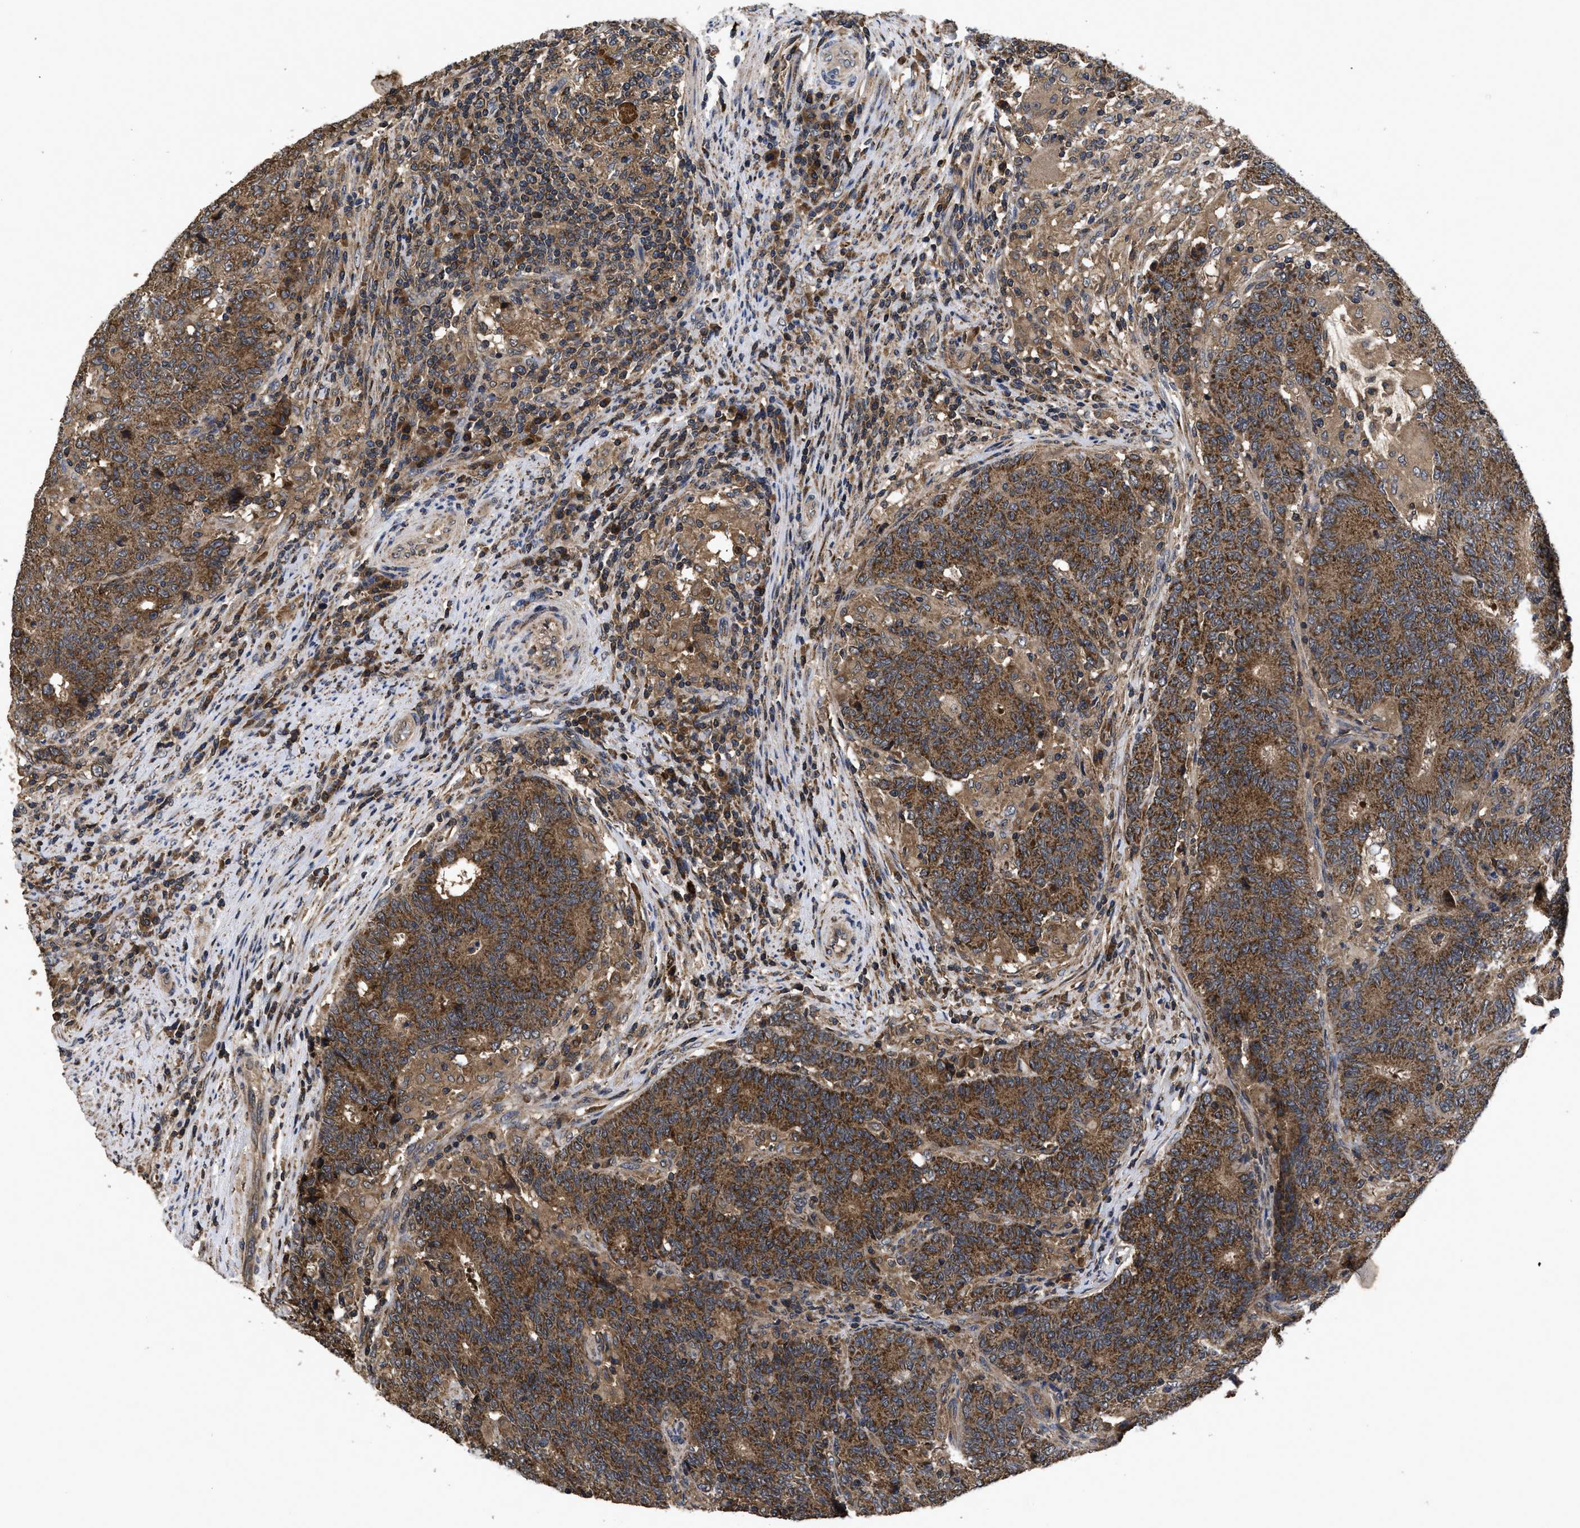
{"staining": {"intensity": "moderate", "quantity": ">75%", "location": "cytoplasmic/membranous"}, "tissue": "colorectal cancer", "cell_type": "Tumor cells", "image_type": "cancer", "snomed": [{"axis": "morphology", "description": "Normal tissue, NOS"}, {"axis": "morphology", "description": "Adenocarcinoma, NOS"}, {"axis": "topography", "description": "Colon"}], "caption": "Immunohistochemistry of human colorectal adenocarcinoma reveals medium levels of moderate cytoplasmic/membranous expression in about >75% of tumor cells.", "gene": "LRRC3", "patient": {"sex": "female", "age": 75}}